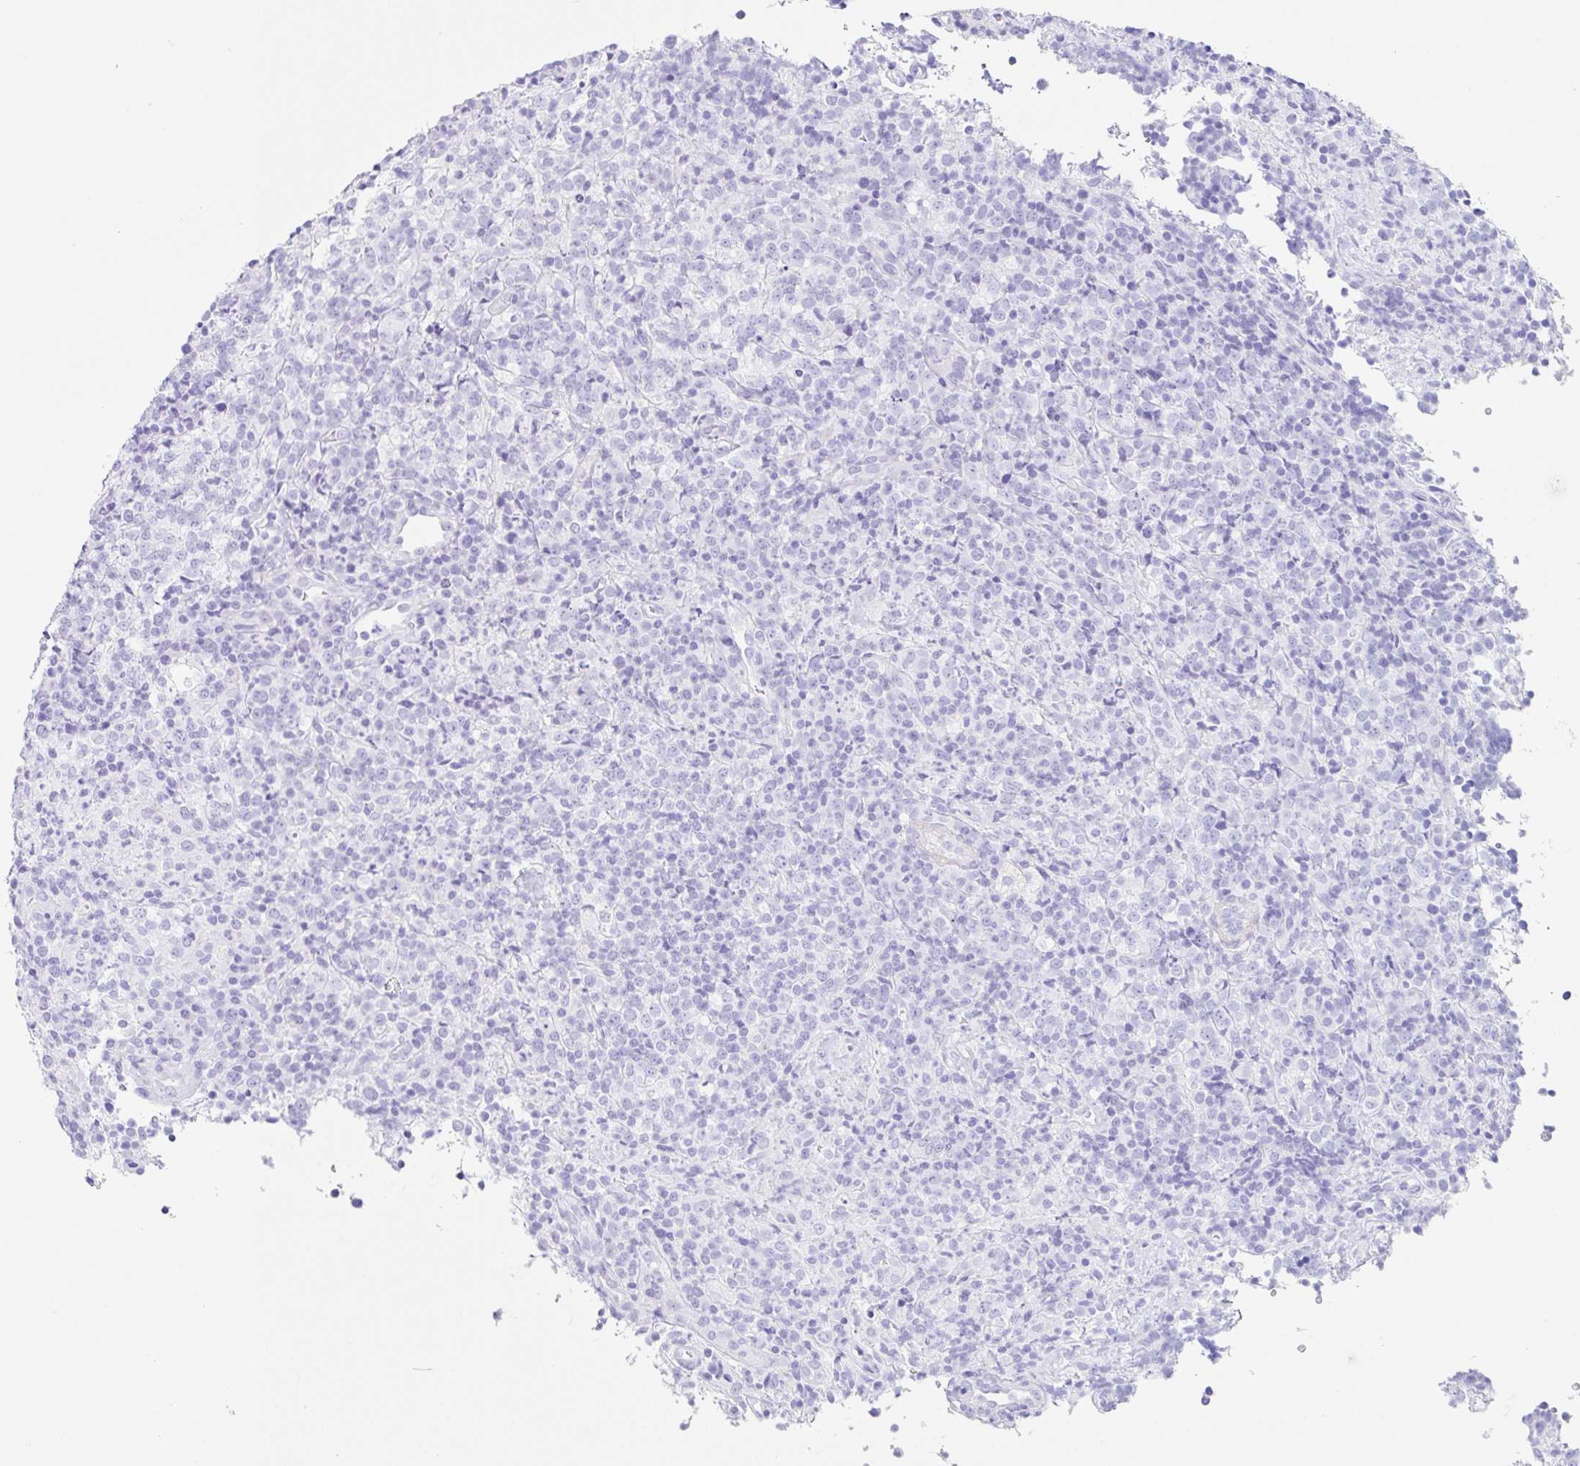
{"staining": {"intensity": "negative", "quantity": "none", "location": "none"}, "tissue": "lymphoma", "cell_type": "Tumor cells", "image_type": "cancer", "snomed": [{"axis": "morphology", "description": "Malignant lymphoma, non-Hodgkin's type, High grade"}, {"axis": "topography", "description": "Lymph node"}], "caption": "There is no significant positivity in tumor cells of lymphoma.", "gene": "CLDND2", "patient": {"sex": "male", "age": 54}}